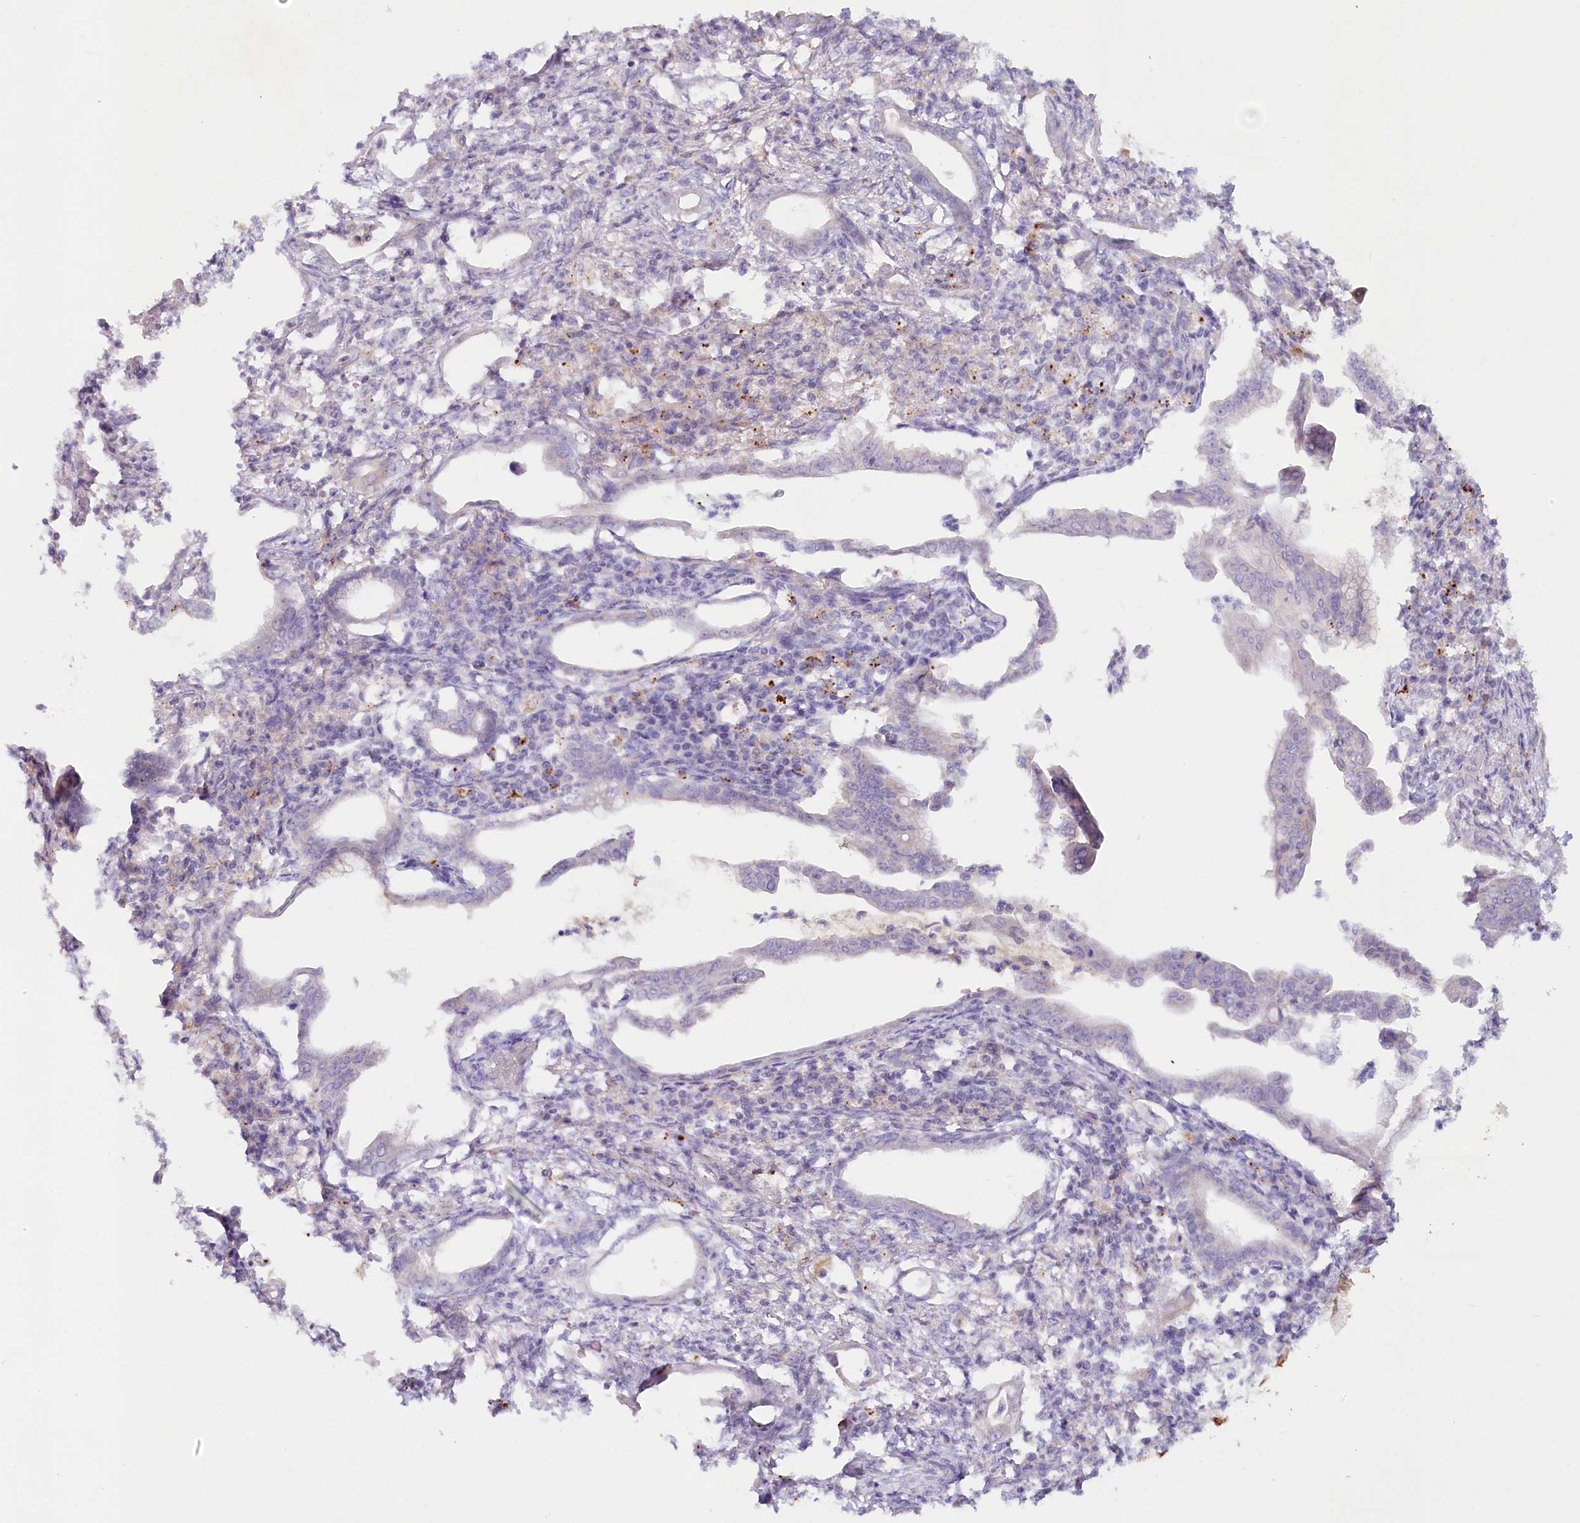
{"staining": {"intensity": "negative", "quantity": "none", "location": "none"}, "tissue": "pancreatic cancer", "cell_type": "Tumor cells", "image_type": "cancer", "snomed": [{"axis": "morphology", "description": "Adenocarcinoma, NOS"}, {"axis": "topography", "description": "Pancreas"}], "caption": "Immunohistochemistry (IHC) image of neoplastic tissue: pancreatic adenocarcinoma stained with DAB demonstrates no significant protein expression in tumor cells.", "gene": "PSAPL1", "patient": {"sex": "female", "age": 55}}